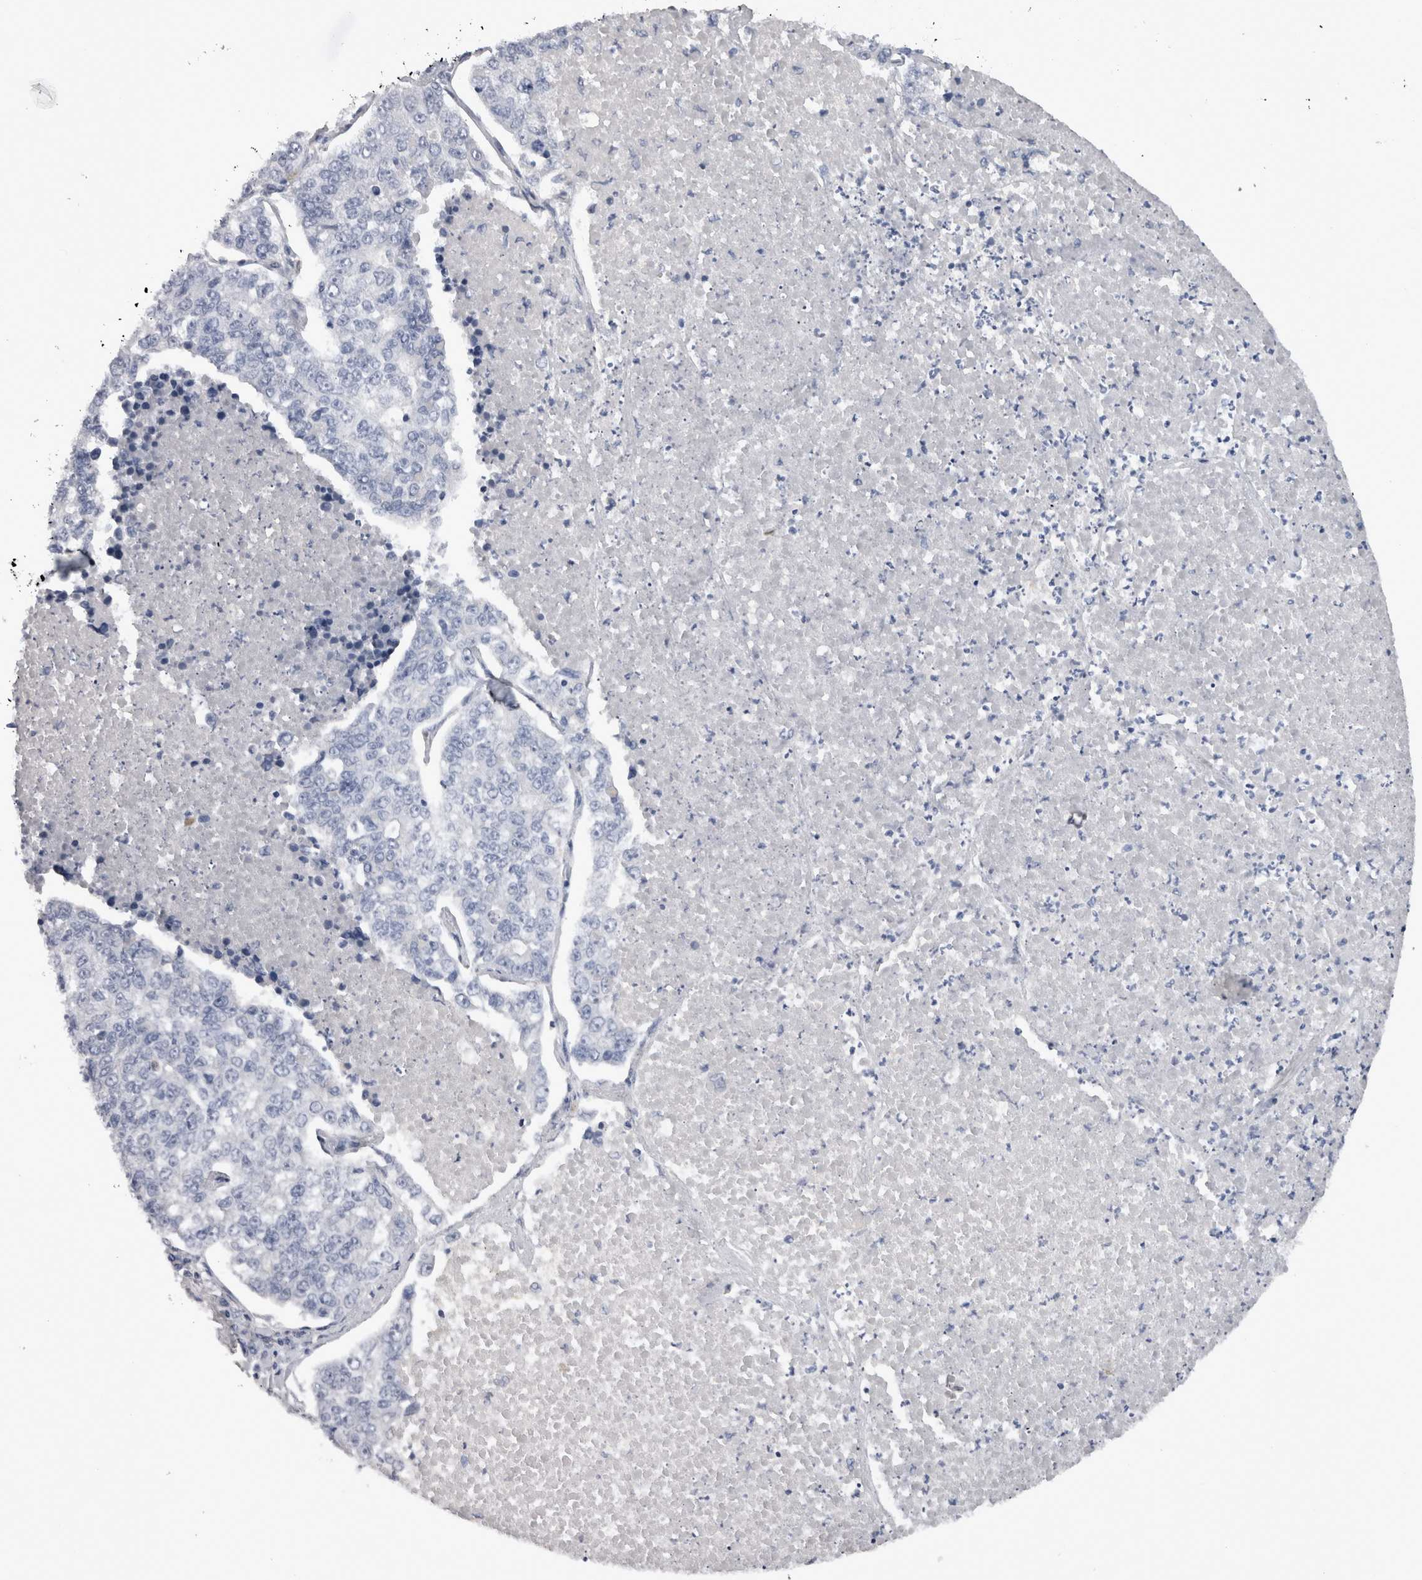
{"staining": {"intensity": "negative", "quantity": "none", "location": "none"}, "tissue": "lung cancer", "cell_type": "Tumor cells", "image_type": "cancer", "snomed": [{"axis": "morphology", "description": "Adenocarcinoma, NOS"}, {"axis": "topography", "description": "Lung"}], "caption": "The histopathology image exhibits no significant positivity in tumor cells of lung adenocarcinoma.", "gene": "ADAM2", "patient": {"sex": "male", "age": 49}}